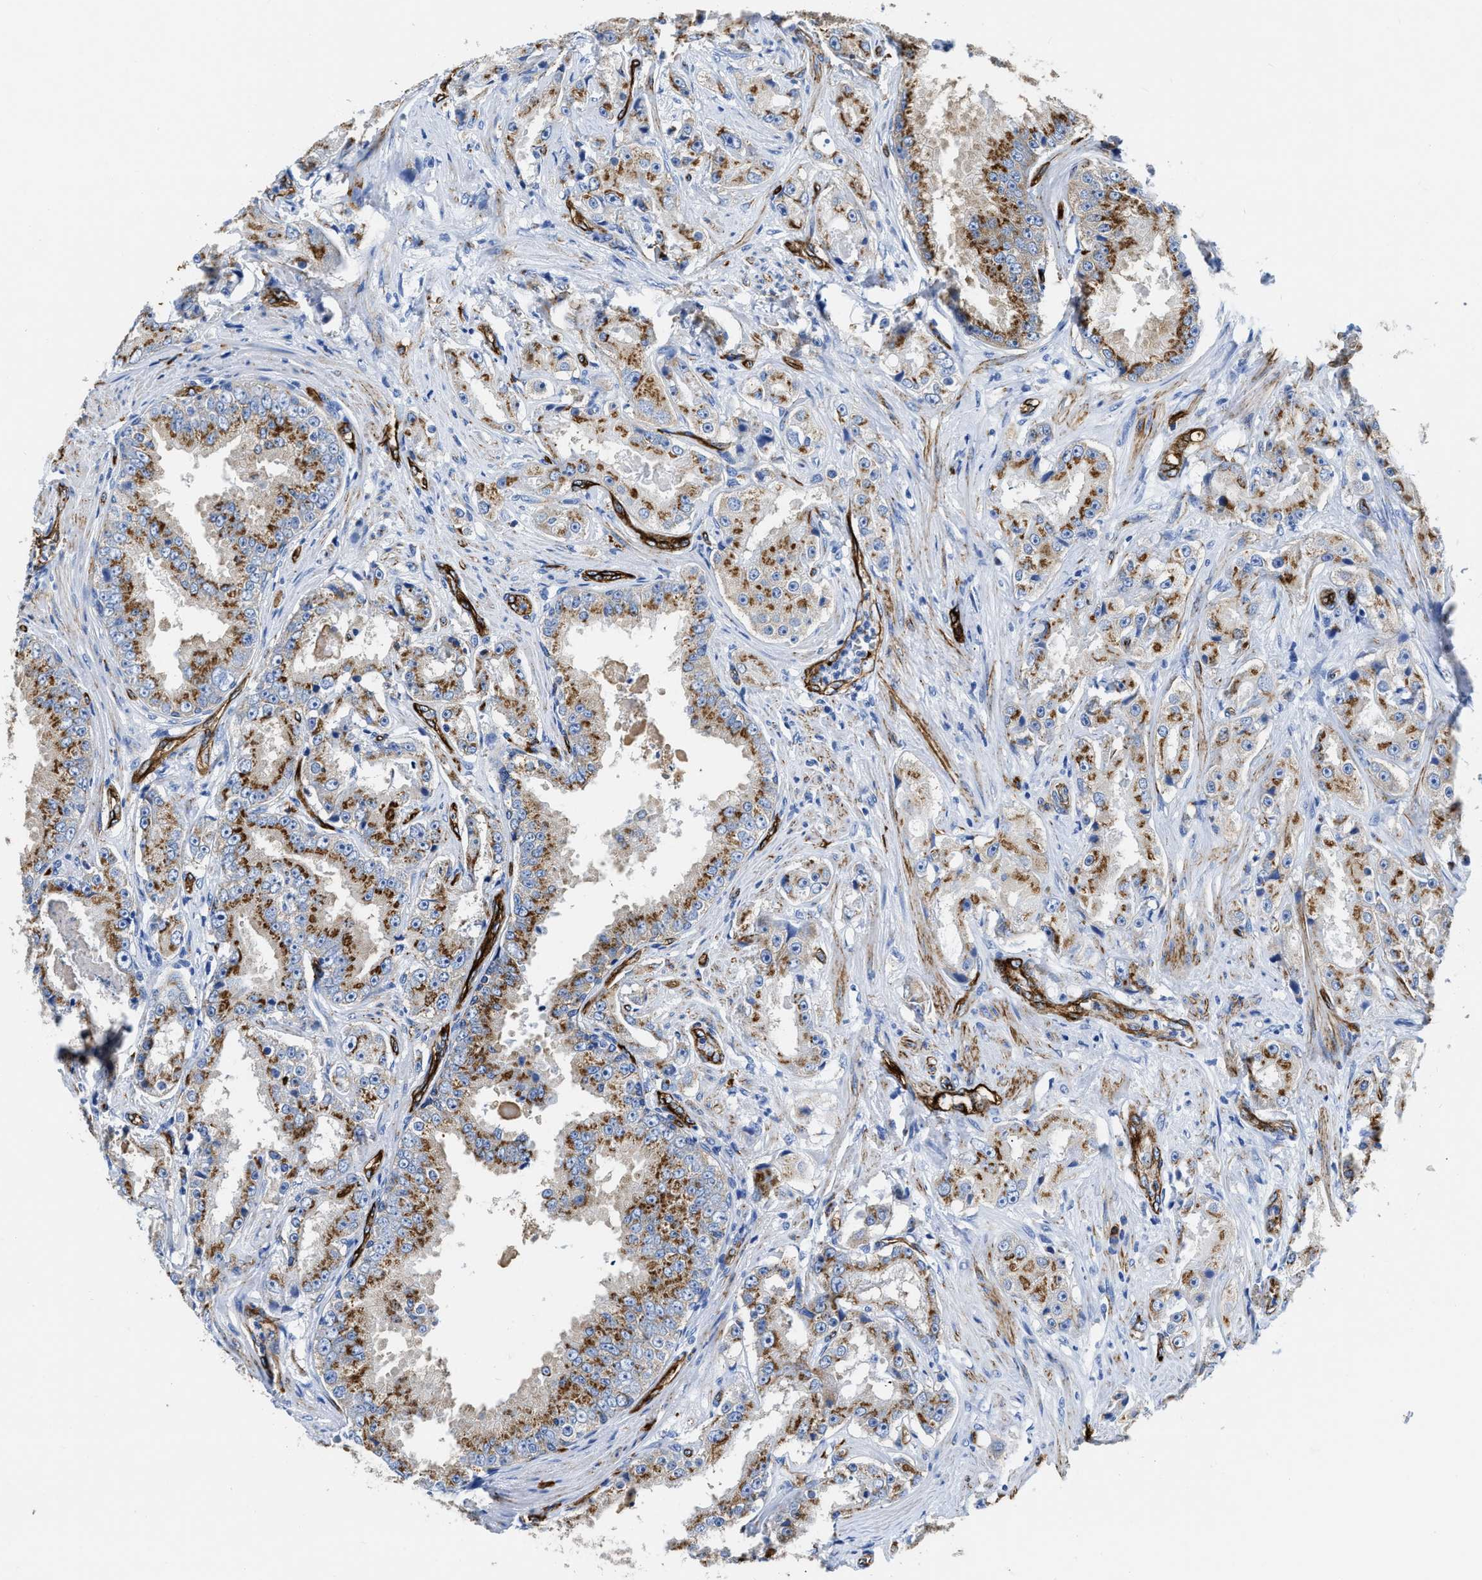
{"staining": {"intensity": "moderate", "quantity": ">75%", "location": "cytoplasmic/membranous"}, "tissue": "prostate cancer", "cell_type": "Tumor cells", "image_type": "cancer", "snomed": [{"axis": "morphology", "description": "Adenocarcinoma, High grade"}, {"axis": "topography", "description": "Prostate"}], "caption": "Moderate cytoplasmic/membranous protein expression is identified in approximately >75% of tumor cells in high-grade adenocarcinoma (prostate).", "gene": "TVP23B", "patient": {"sex": "male", "age": 73}}